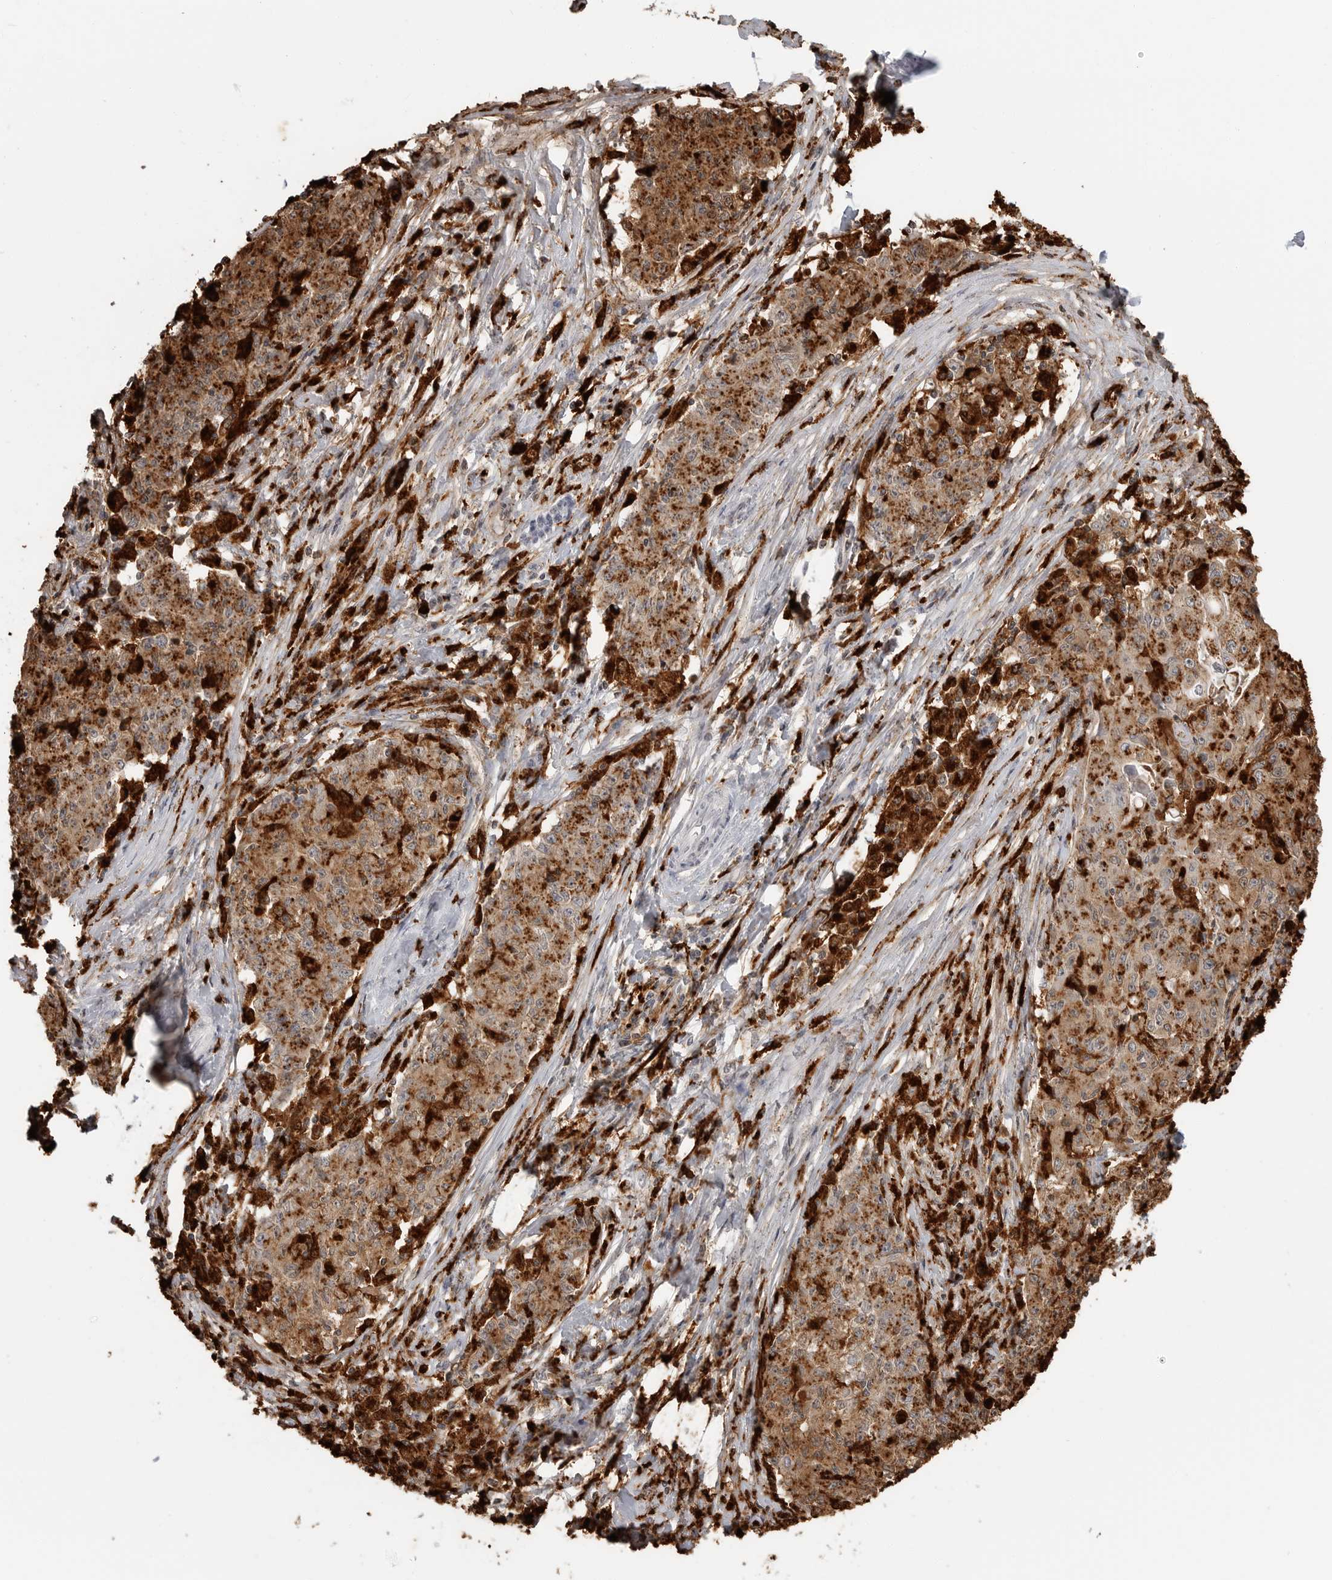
{"staining": {"intensity": "moderate", "quantity": ">75%", "location": "cytoplasmic/membranous"}, "tissue": "ovarian cancer", "cell_type": "Tumor cells", "image_type": "cancer", "snomed": [{"axis": "morphology", "description": "Carcinoma, endometroid"}, {"axis": "topography", "description": "Ovary"}], "caption": "Immunohistochemical staining of human ovarian cancer exhibits medium levels of moderate cytoplasmic/membranous positivity in approximately >75% of tumor cells.", "gene": "IFI30", "patient": {"sex": "female", "age": 42}}